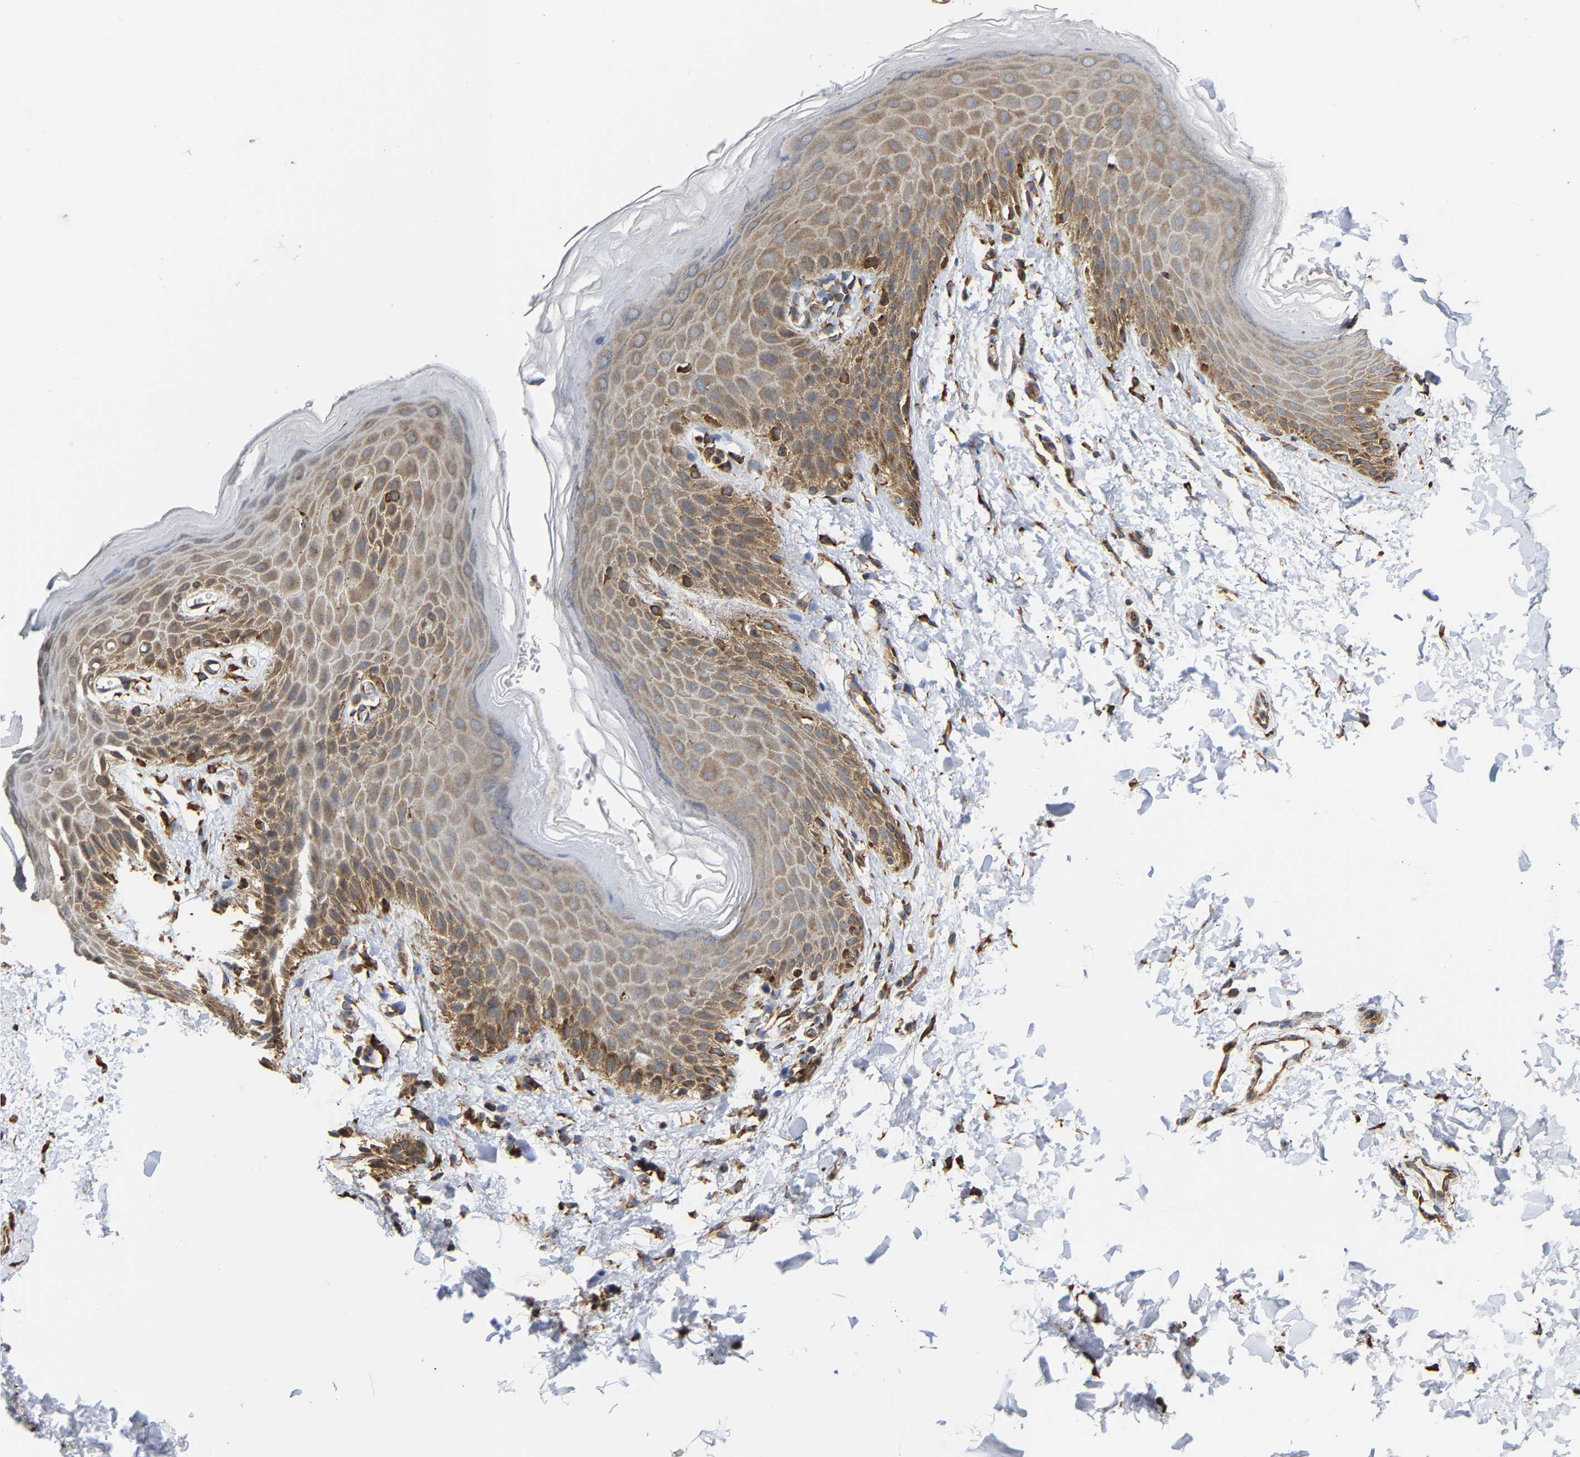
{"staining": {"intensity": "moderate", "quantity": "25%-75%", "location": "cytoplasmic/membranous"}, "tissue": "skin", "cell_type": "Epidermal cells", "image_type": "normal", "snomed": [{"axis": "morphology", "description": "Normal tissue, NOS"}, {"axis": "topography", "description": "Anal"}], "caption": "Immunohistochemistry (IHC) photomicrograph of unremarkable skin: human skin stained using IHC demonstrates medium levels of moderate protein expression localized specifically in the cytoplasmic/membranous of epidermal cells, appearing as a cytoplasmic/membranous brown color.", "gene": "ARAP1", "patient": {"sex": "male", "age": 44}}